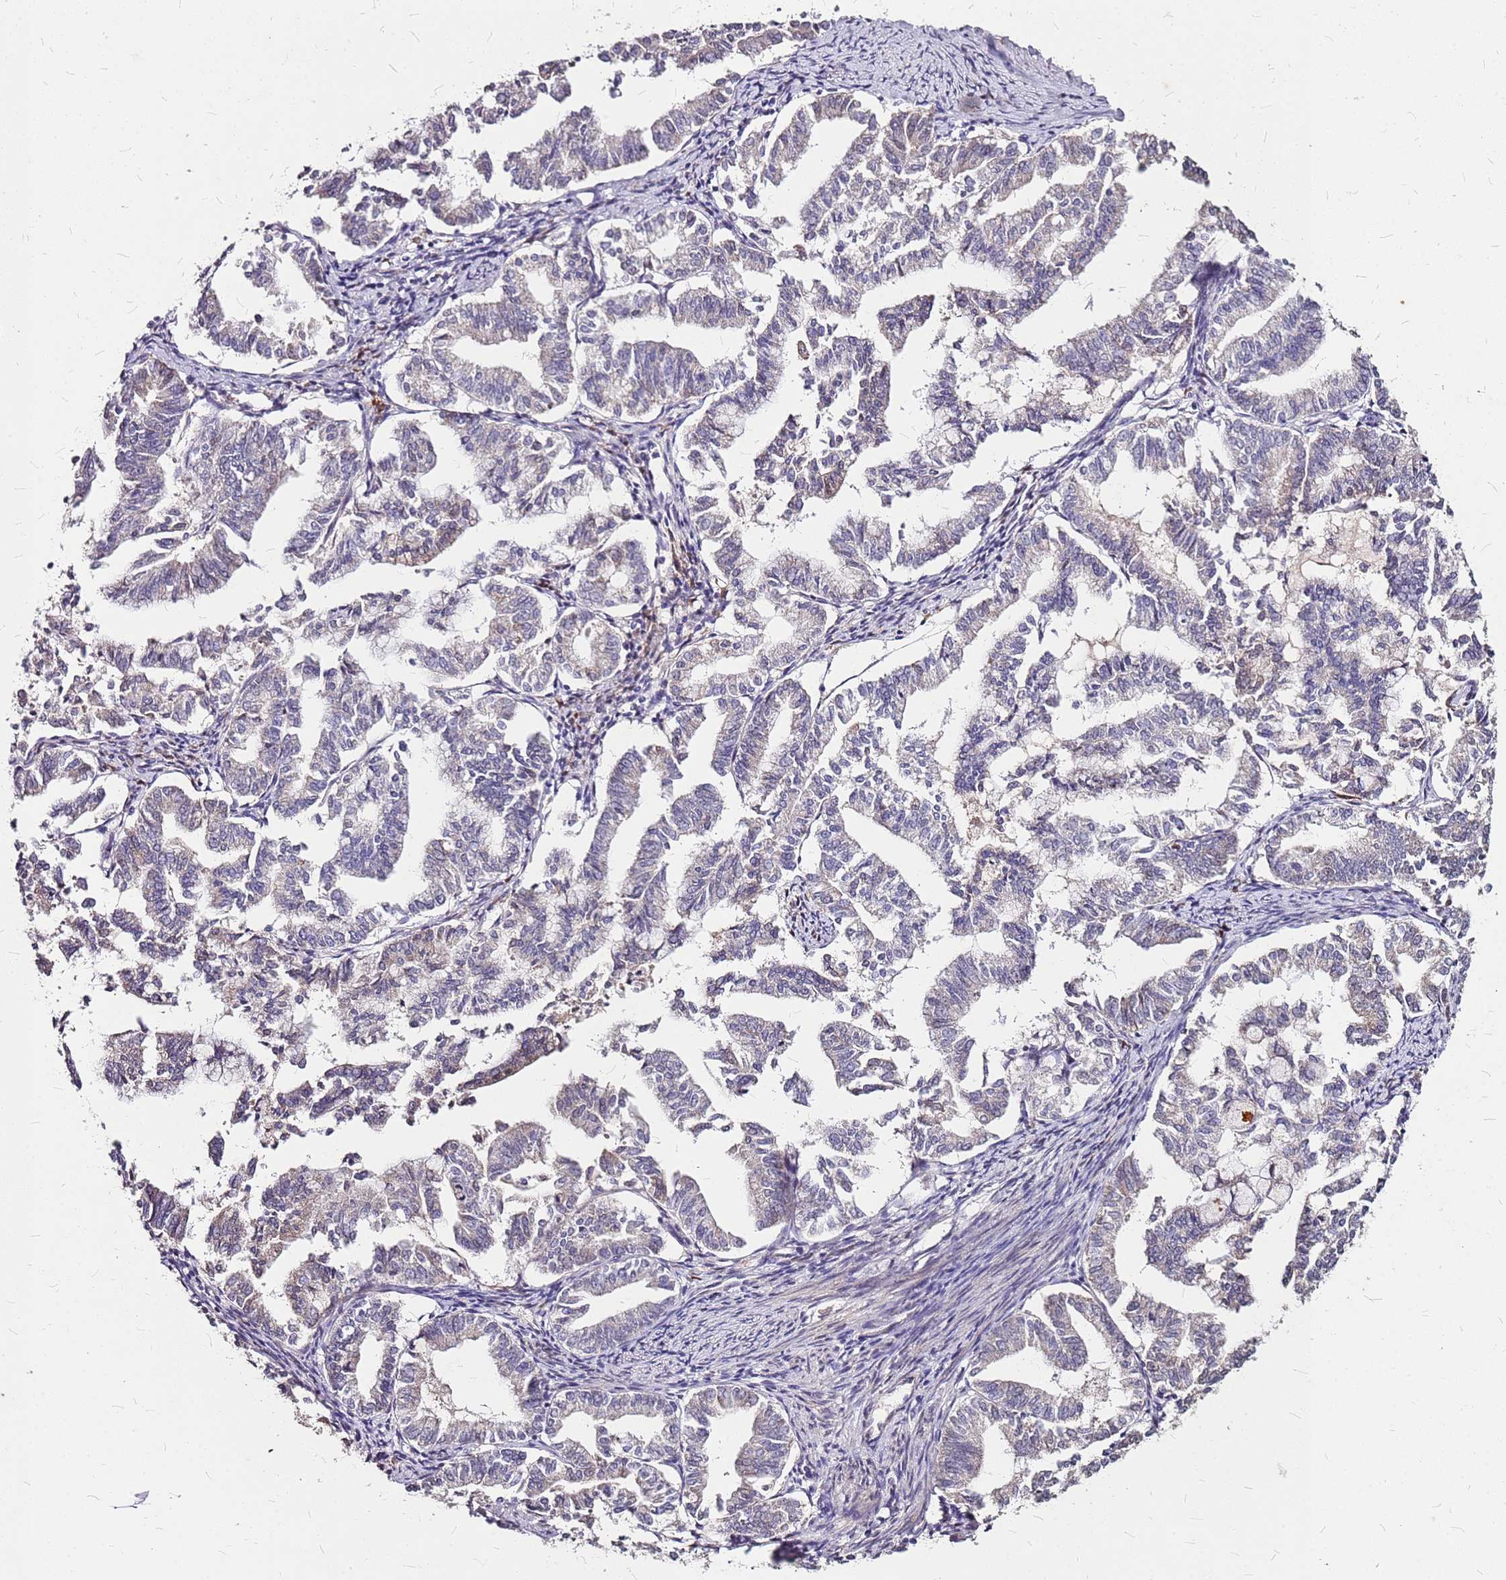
{"staining": {"intensity": "weak", "quantity": "25%-75%", "location": "cytoplasmic/membranous"}, "tissue": "endometrial cancer", "cell_type": "Tumor cells", "image_type": "cancer", "snomed": [{"axis": "morphology", "description": "Adenocarcinoma, NOS"}, {"axis": "topography", "description": "Endometrium"}], "caption": "A brown stain highlights weak cytoplasmic/membranous staining of a protein in endometrial cancer (adenocarcinoma) tumor cells.", "gene": "DCDC2C", "patient": {"sex": "female", "age": 79}}